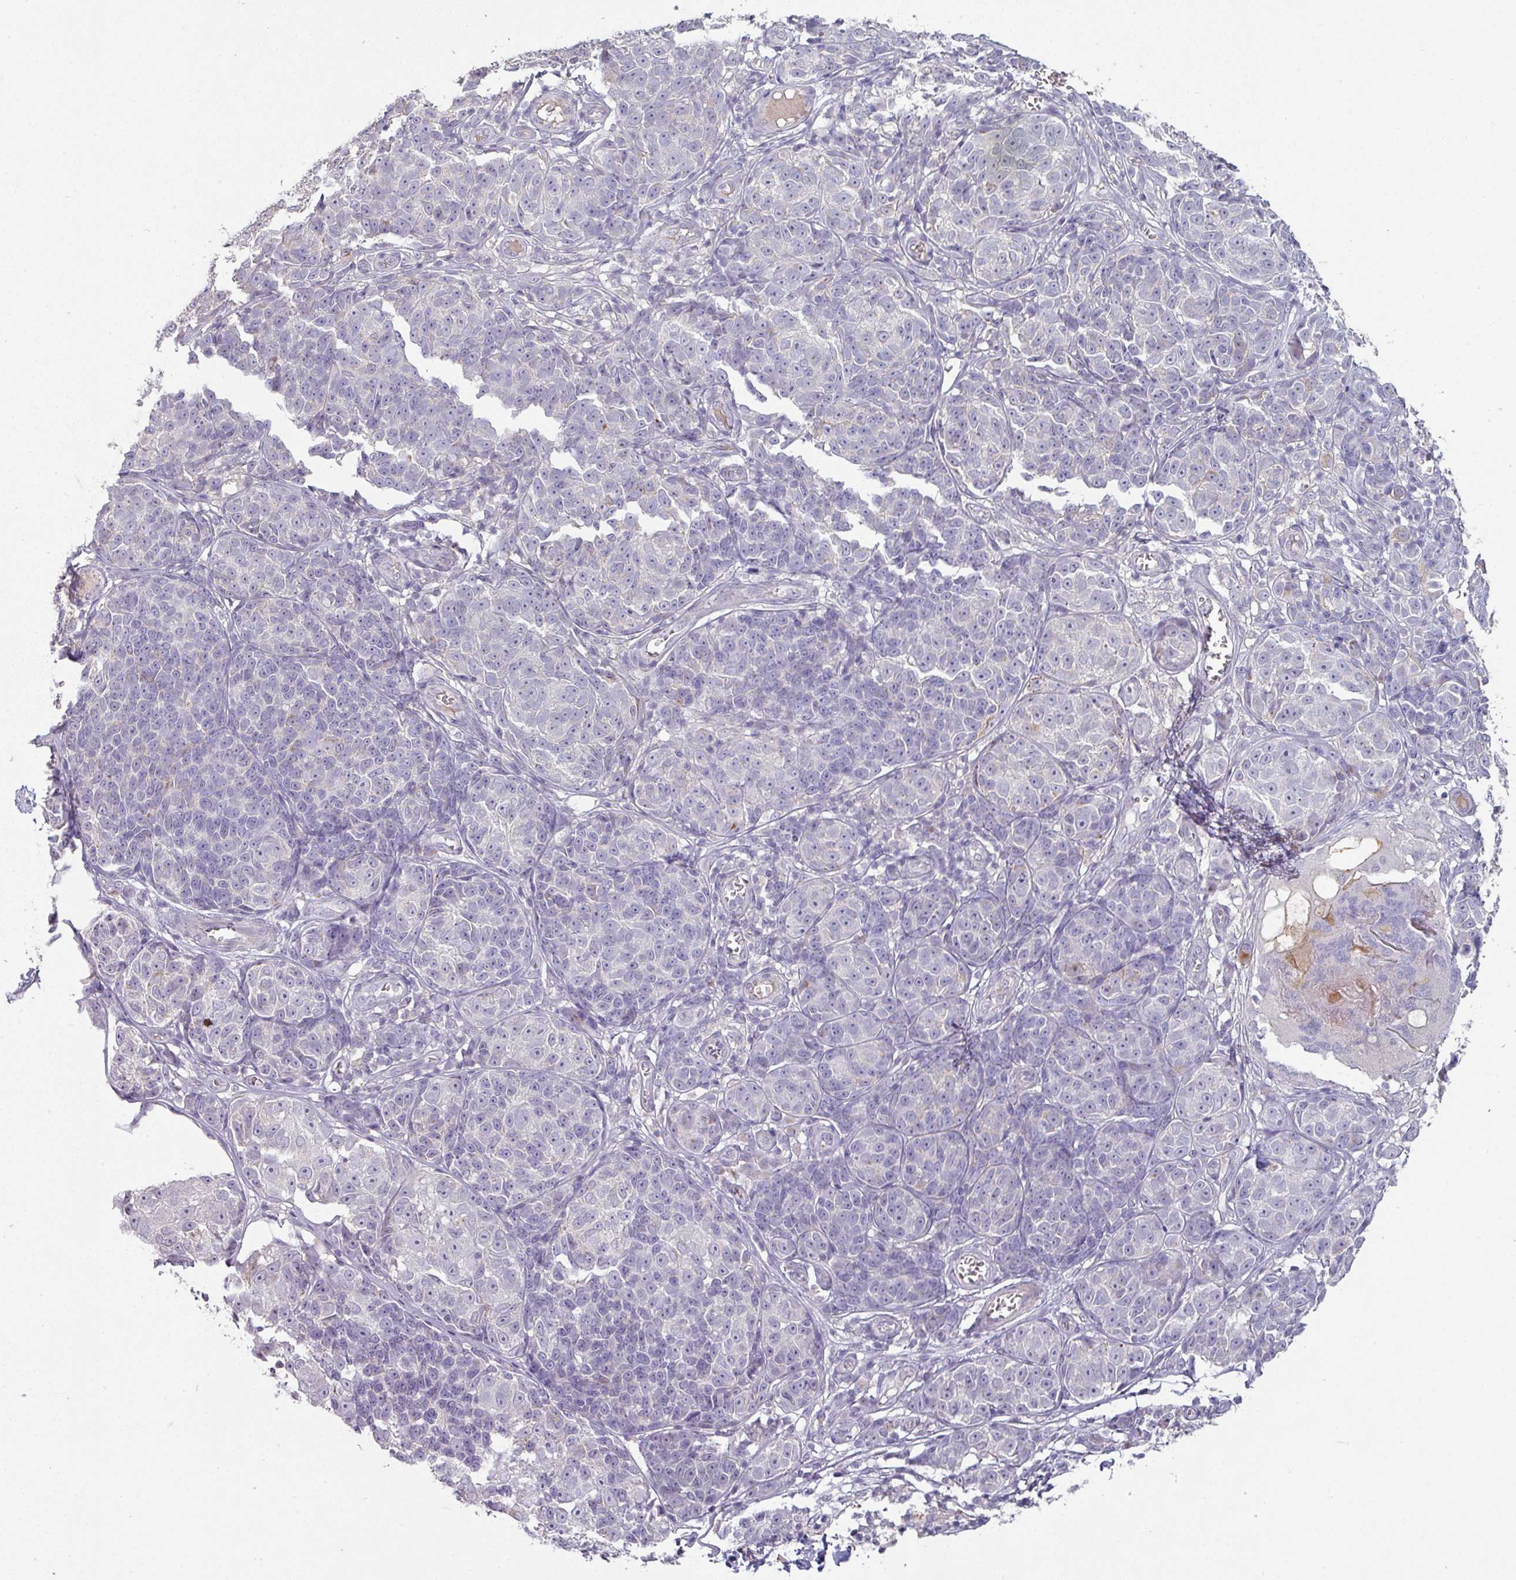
{"staining": {"intensity": "negative", "quantity": "none", "location": "none"}, "tissue": "melanoma", "cell_type": "Tumor cells", "image_type": "cancer", "snomed": [{"axis": "morphology", "description": "Malignant melanoma, NOS"}, {"axis": "topography", "description": "Skin"}], "caption": "A high-resolution photomicrograph shows IHC staining of melanoma, which demonstrates no significant expression in tumor cells. The staining was performed using DAB (3,3'-diaminobenzidine) to visualize the protein expression in brown, while the nuclei were stained in blue with hematoxylin (Magnification: 20x).", "gene": "MAGEC3", "patient": {"sex": "male", "age": 73}}